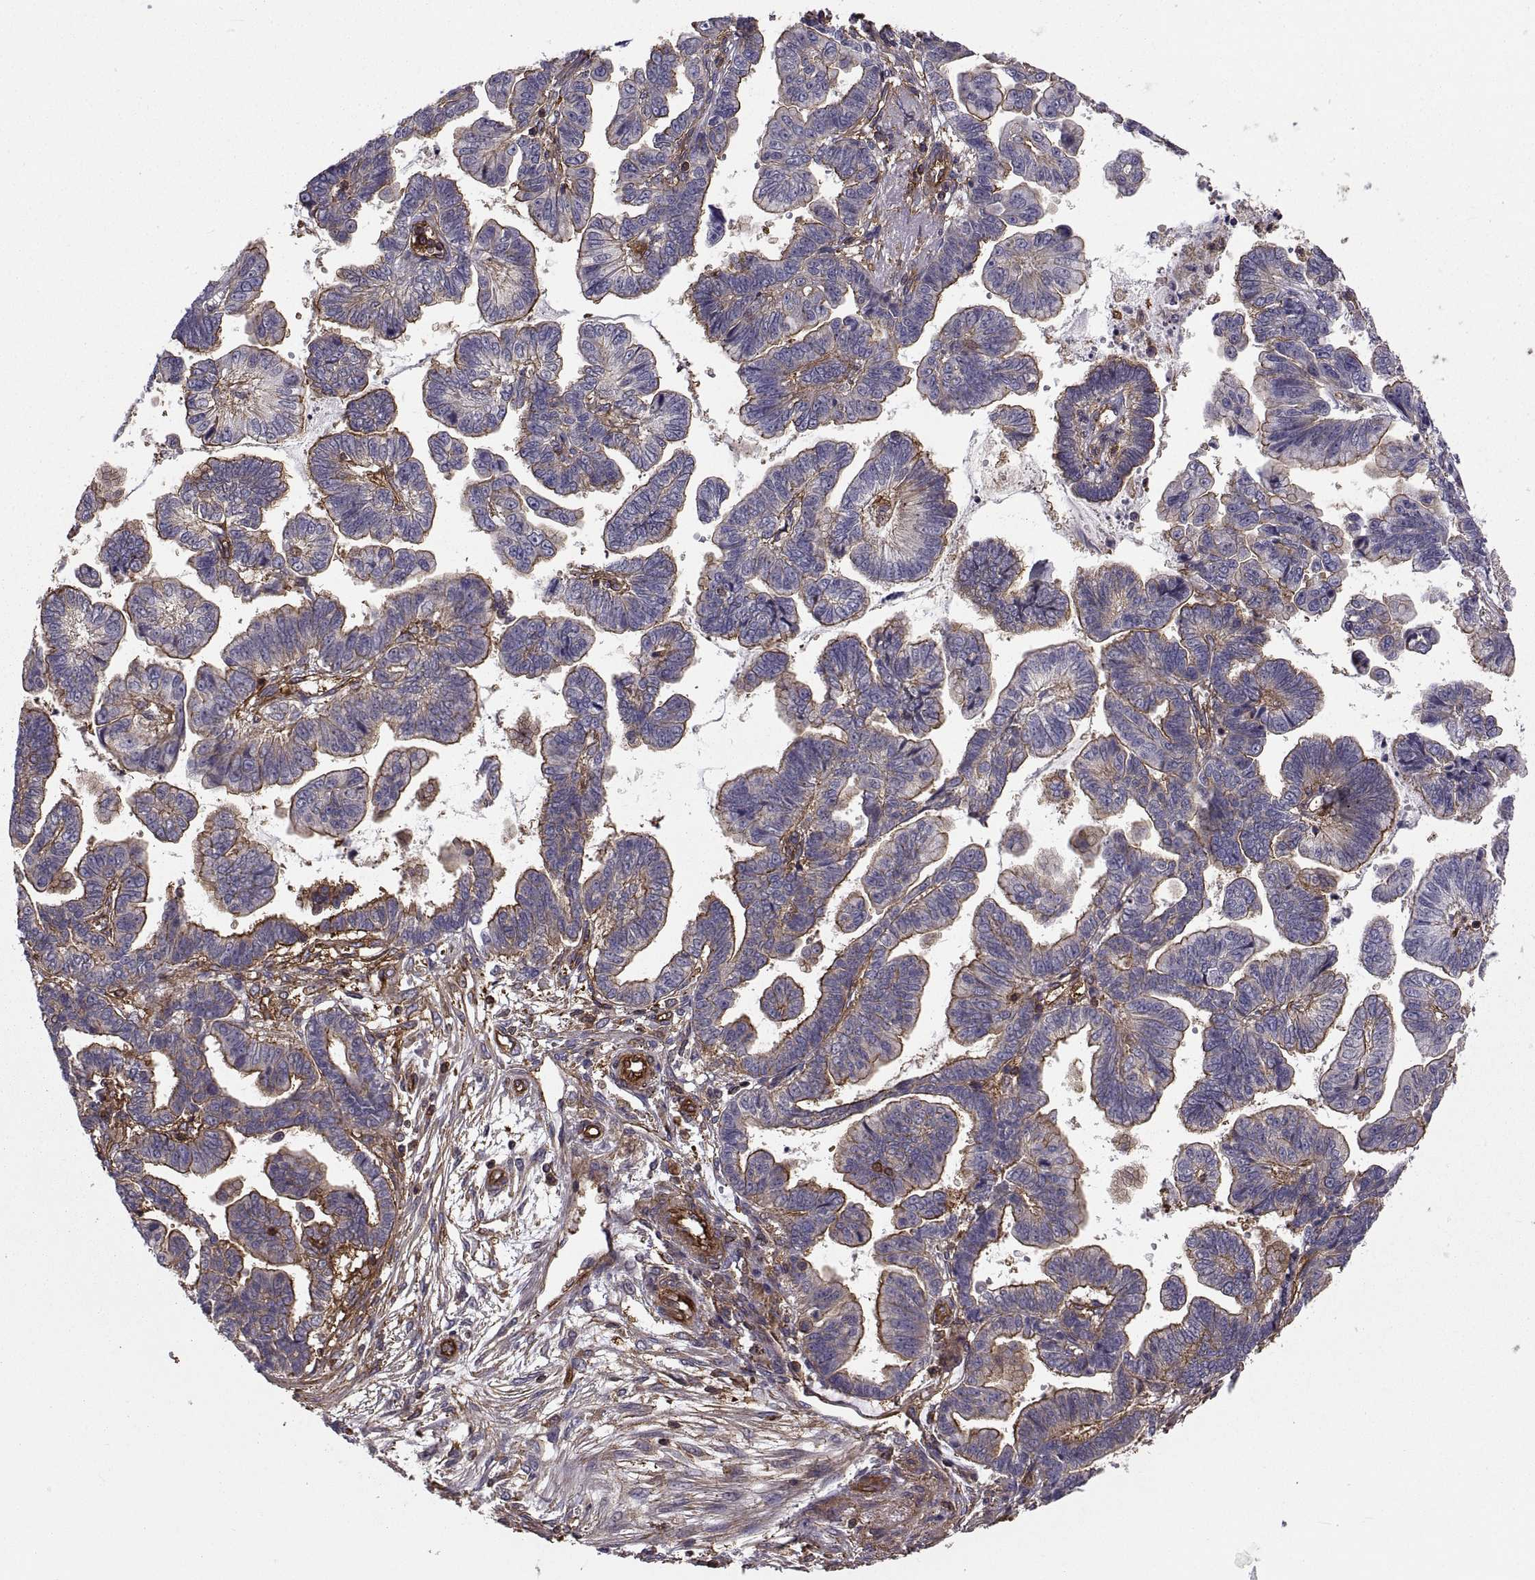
{"staining": {"intensity": "moderate", "quantity": "25%-75%", "location": "cytoplasmic/membranous"}, "tissue": "stomach cancer", "cell_type": "Tumor cells", "image_type": "cancer", "snomed": [{"axis": "morphology", "description": "Adenocarcinoma, NOS"}, {"axis": "topography", "description": "Stomach"}], "caption": "An image showing moderate cytoplasmic/membranous staining in about 25%-75% of tumor cells in stomach cancer, as visualized by brown immunohistochemical staining.", "gene": "MYH9", "patient": {"sex": "male", "age": 83}}